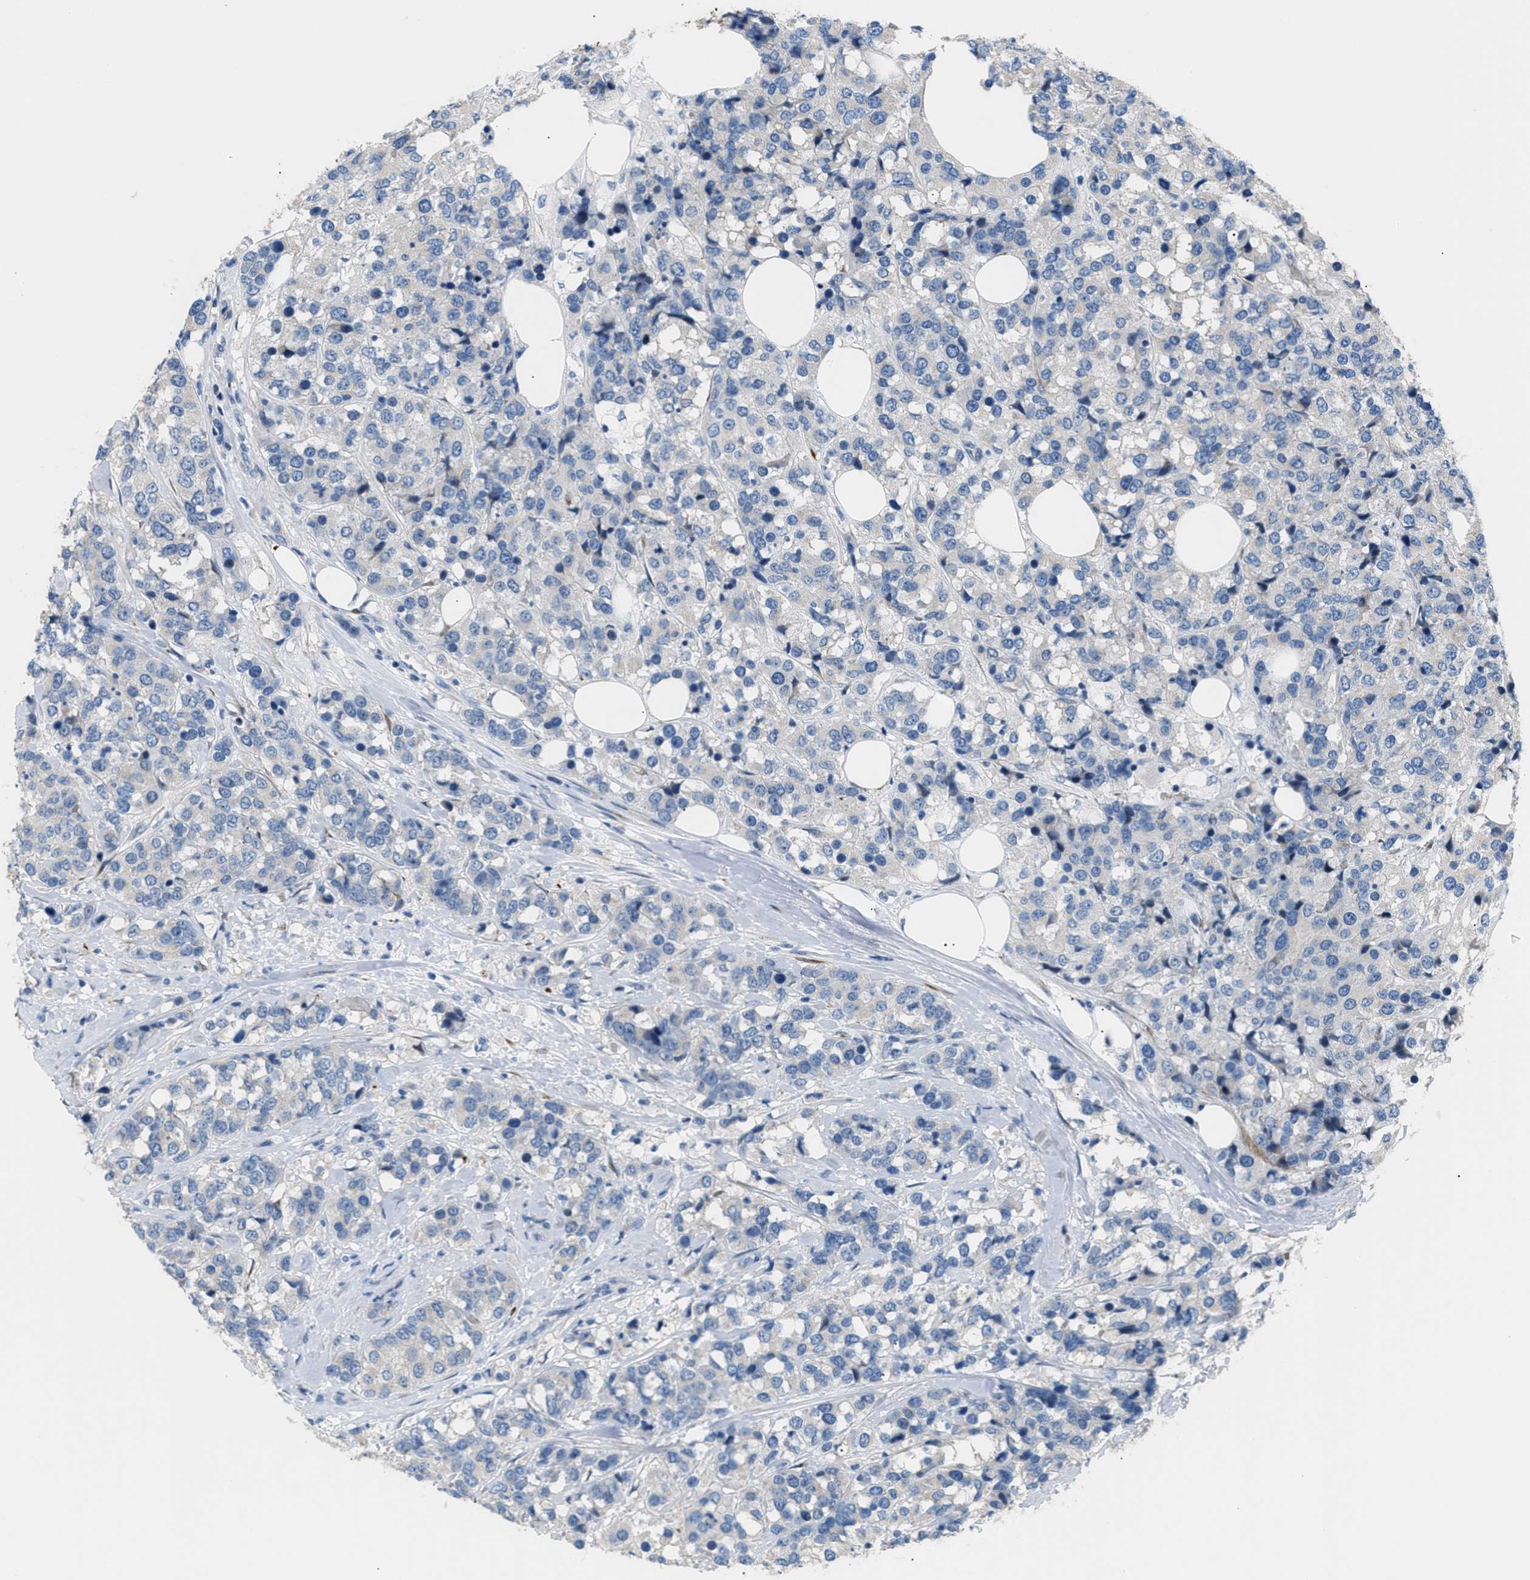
{"staining": {"intensity": "weak", "quantity": "<25%", "location": "cytoplasmic/membranous"}, "tissue": "breast cancer", "cell_type": "Tumor cells", "image_type": "cancer", "snomed": [{"axis": "morphology", "description": "Lobular carcinoma"}, {"axis": "topography", "description": "Breast"}], "caption": "Immunohistochemistry photomicrograph of neoplastic tissue: human breast lobular carcinoma stained with DAB exhibits no significant protein positivity in tumor cells. (DAB immunohistochemistry visualized using brightfield microscopy, high magnification).", "gene": "ICA1", "patient": {"sex": "female", "age": 59}}